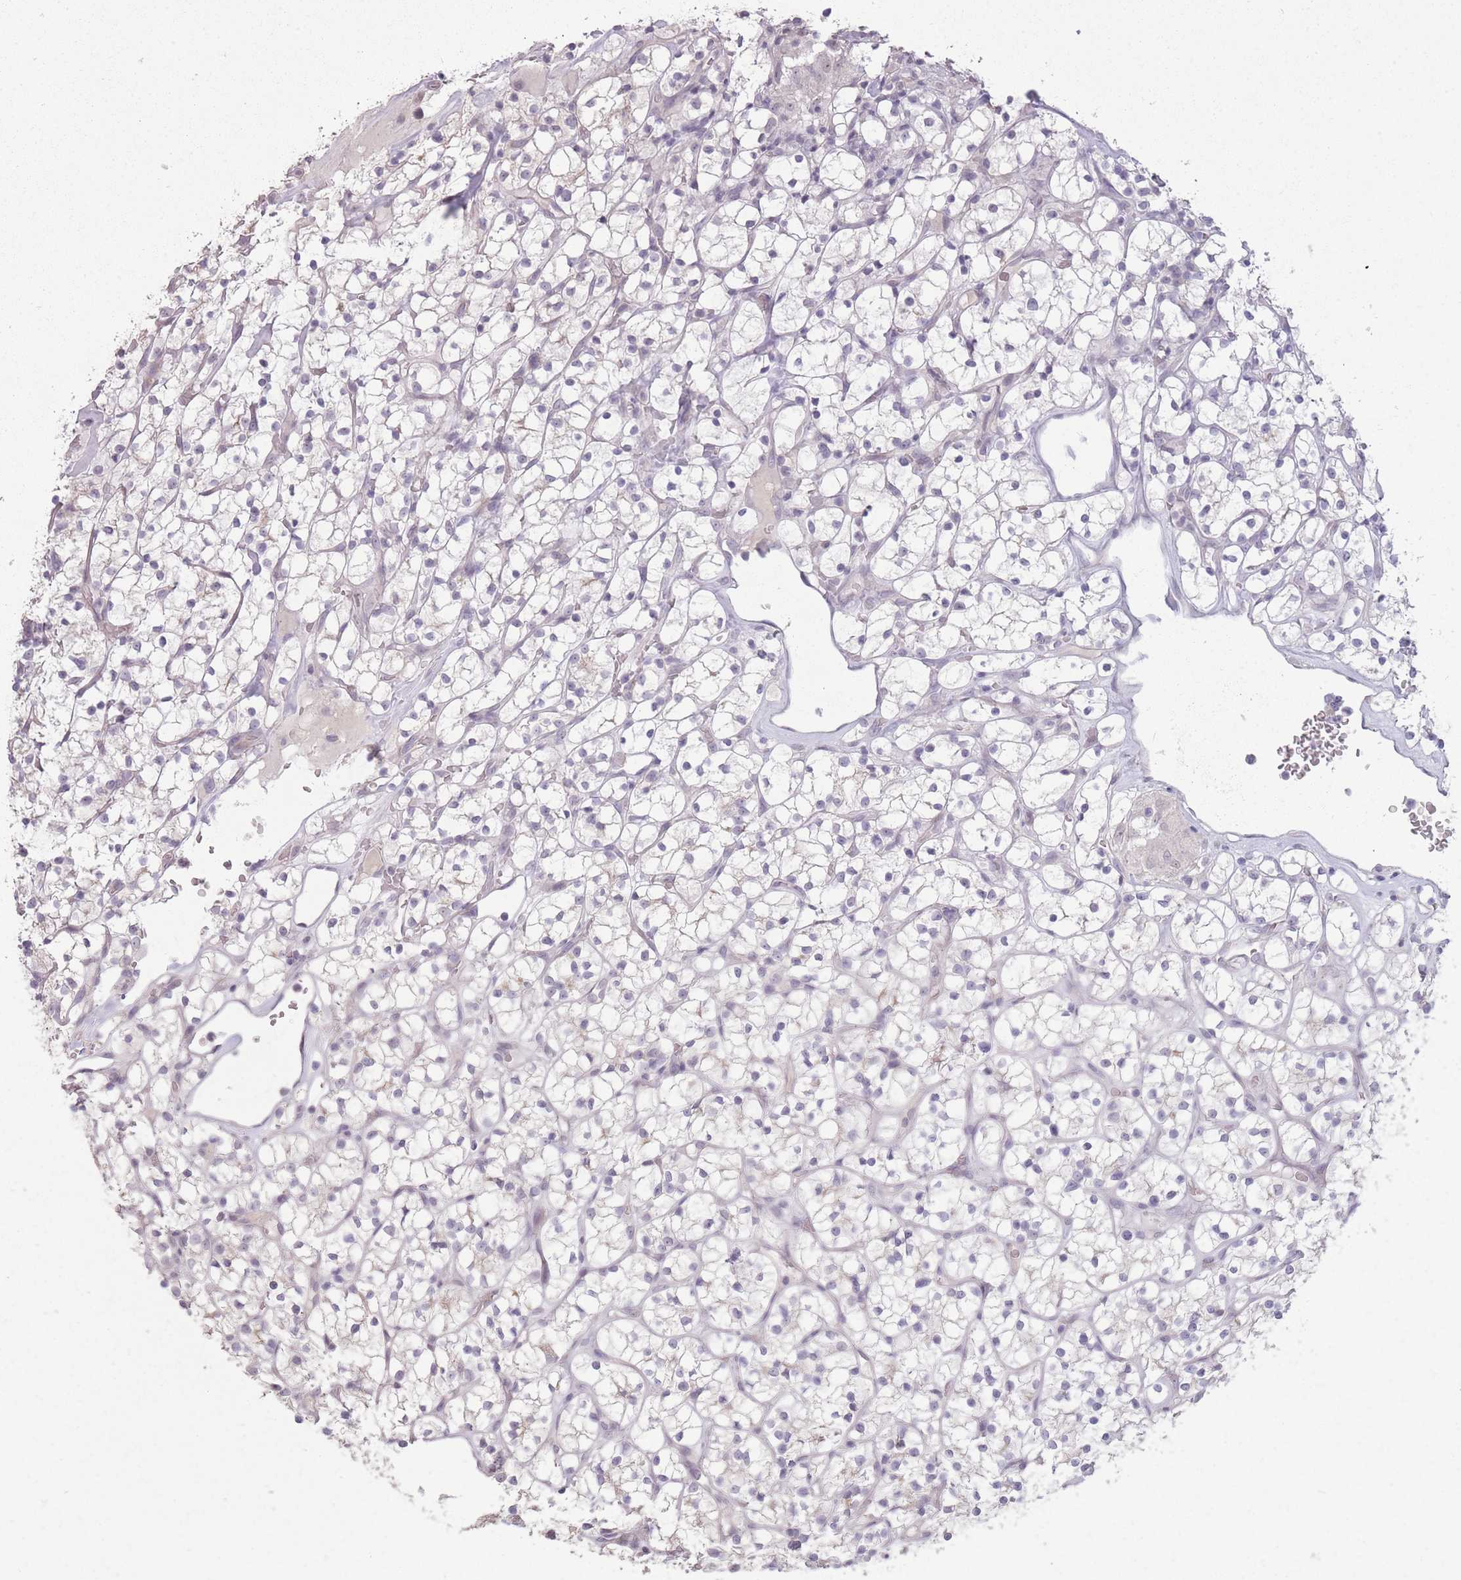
{"staining": {"intensity": "negative", "quantity": "none", "location": "none"}, "tissue": "renal cancer", "cell_type": "Tumor cells", "image_type": "cancer", "snomed": [{"axis": "morphology", "description": "Adenocarcinoma, NOS"}, {"axis": "topography", "description": "Kidney"}], "caption": "Micrograph shows no protein staining in tumor cells of adenocarcinoma (renal) tissue.", "gene": "ZBTB24", "patient": {"sex": "female", "age": 64}}